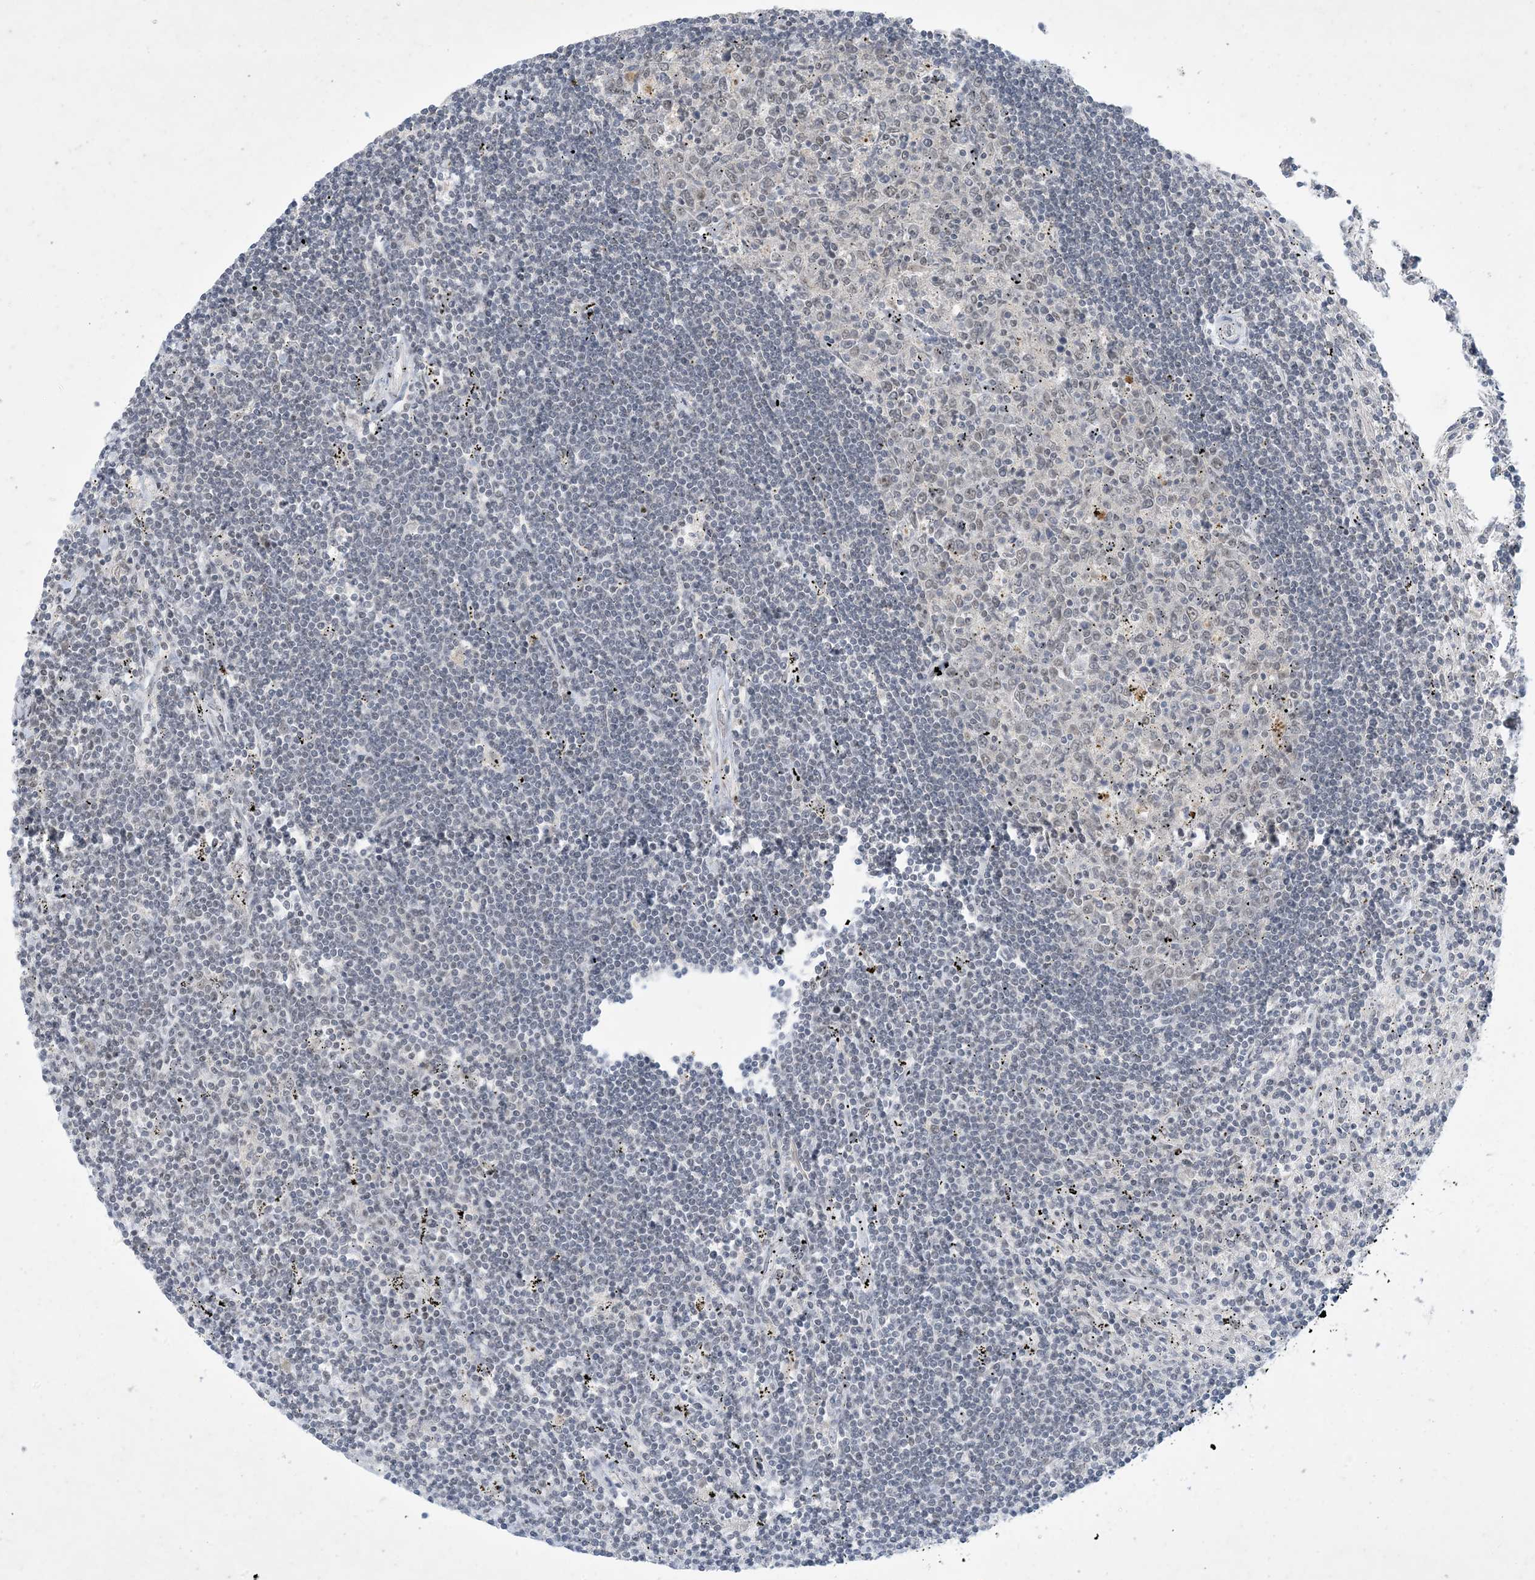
{"staining": {"intensity": "negative", "quantity": "none", "location": "none"}, "tissue": "lymphoma", "cell_type": "Tumor cells", "image_type": "cancer", "snomed": [{"axis": "morphology", "description": "Malignant lymphoma, non-Hodgkin's type, Low grade"}, {"axis": "topography", "description": "Spleen"}], "caption": "Histopathology image shows no significant protein expression in tumor cells of malignant lymphoma, non-Hodgkin's type (low-grade).", "gene": "ZNF674", "patient": {"sex": "male", "age": 76}}